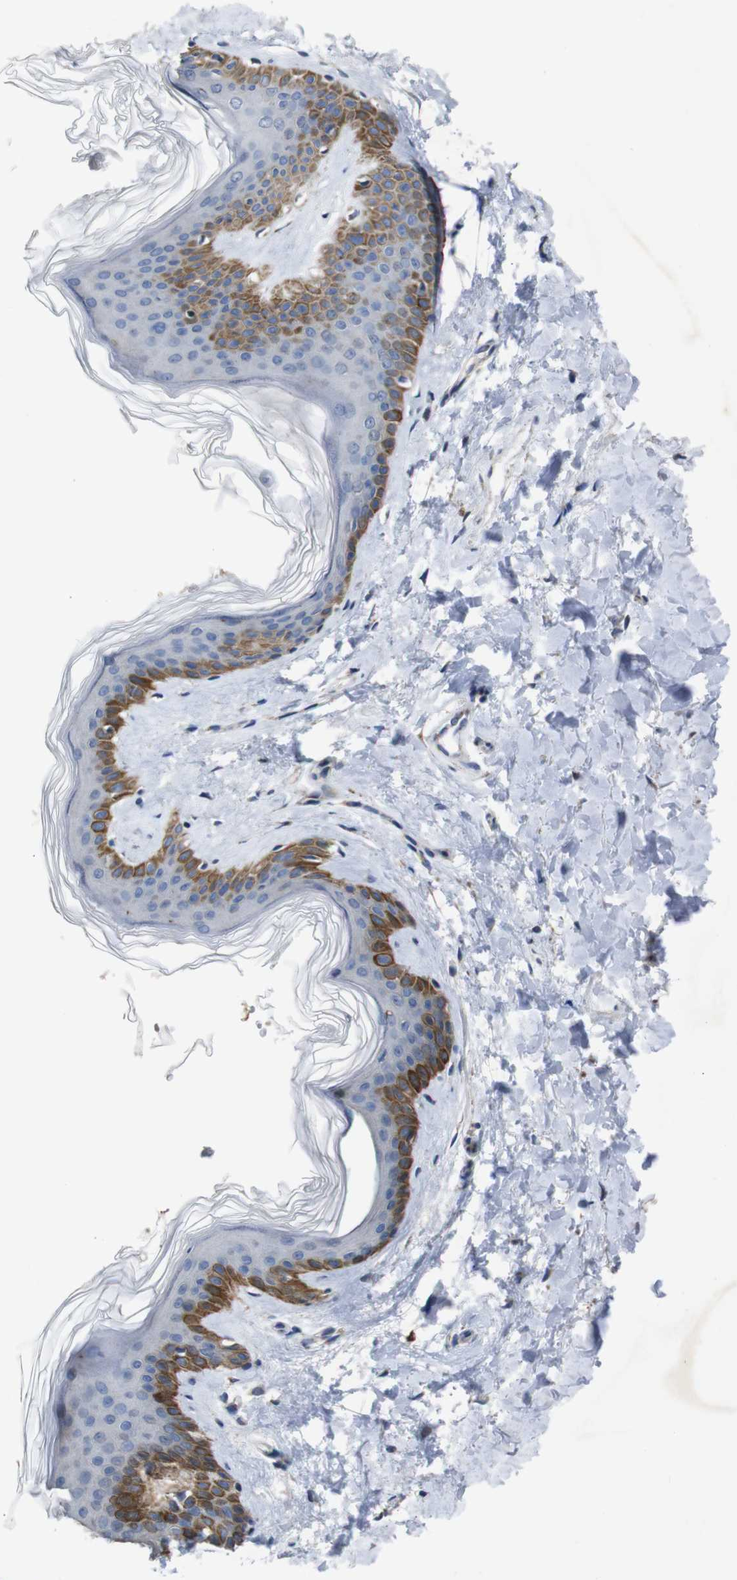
{"staining": {"intensity": "weak", "quantity": "25%-75%", "location": "cytoplasmic/membranous"}, "tissue": "skin", "cell_type": "Fibroblasts", "image_type": "normal", "snomed": [{"axis": "morphology", "description": "Normal tissue, NOS"}, {"axis": "topography", "description": "Skin"}], "caption": "Immunohistochemistry (IHC) photomicrograph of normal skin: human skin stained using IHC exhibits low levels of weak protein expression localized specifically in the cytoplasmic/membranous of fibroblasts, appearing as a cytoplasmic/membranous brown color.", "gene": "CHST10", "patient": {"sex": "female", "age": 41}}